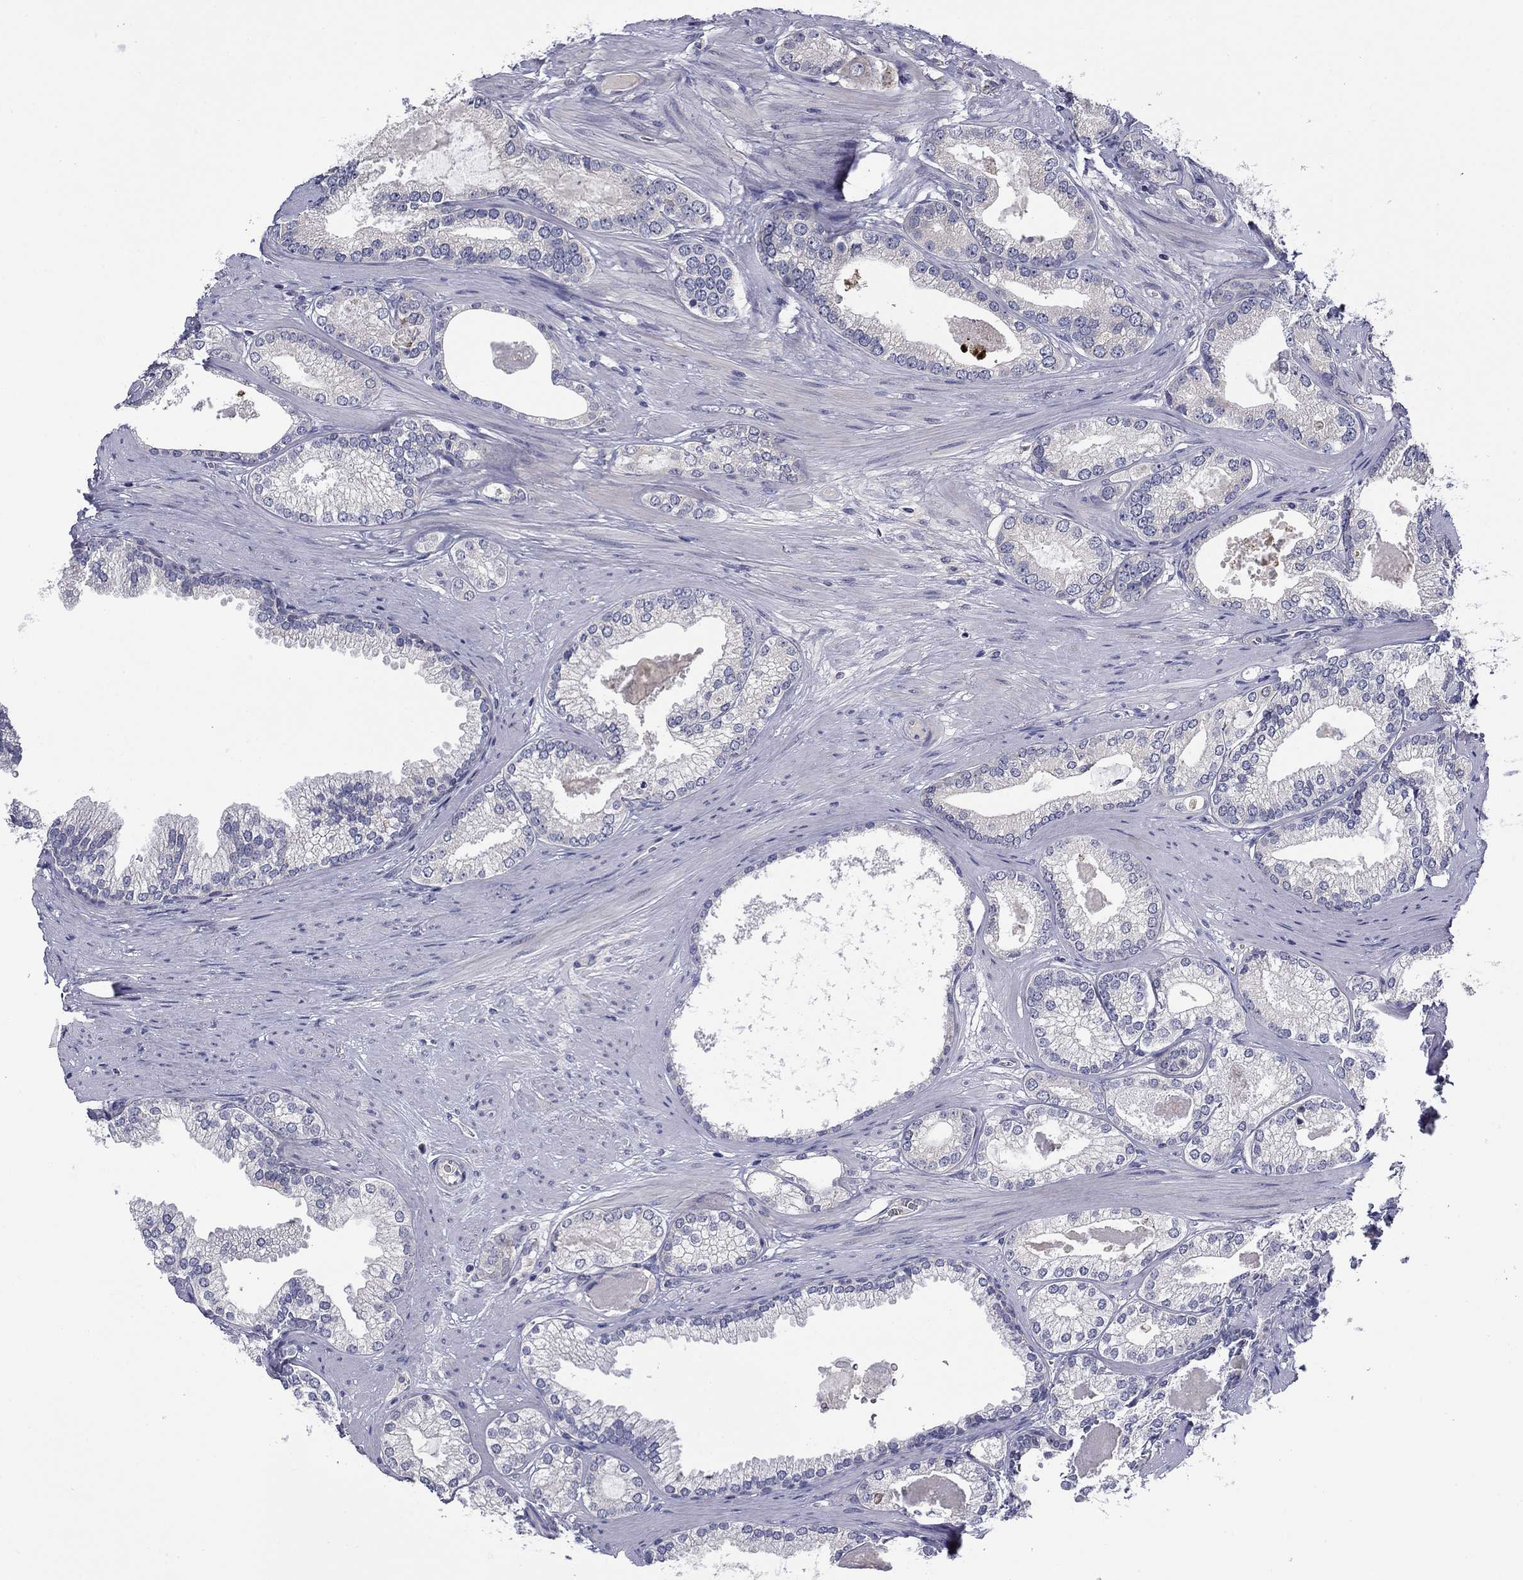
{"staining": {"intensity": "negative", "quantity": "none", "location": "none"}, "tissue": "prostate cancer", "cell_type": "Tumor cells", "image_type": "cancer", "snomed": [{"axis": "morphology", "description": "Adenocarcinoma, High grade"}, {"axis": "topography", "description": "Prostate and seminal vesicle, NOS"}], "caption": "The micrograph shows no staining of tumor cells in prostate high-grade adenocarcinoma. (Stains: DAB immunohistochemistry (IHC) with hematoxylin counter stain, Microscopy: brightfield microscopy at high magnification).", "gene": "SPATA7", "patient": {"sex": "male", "age": 62}}